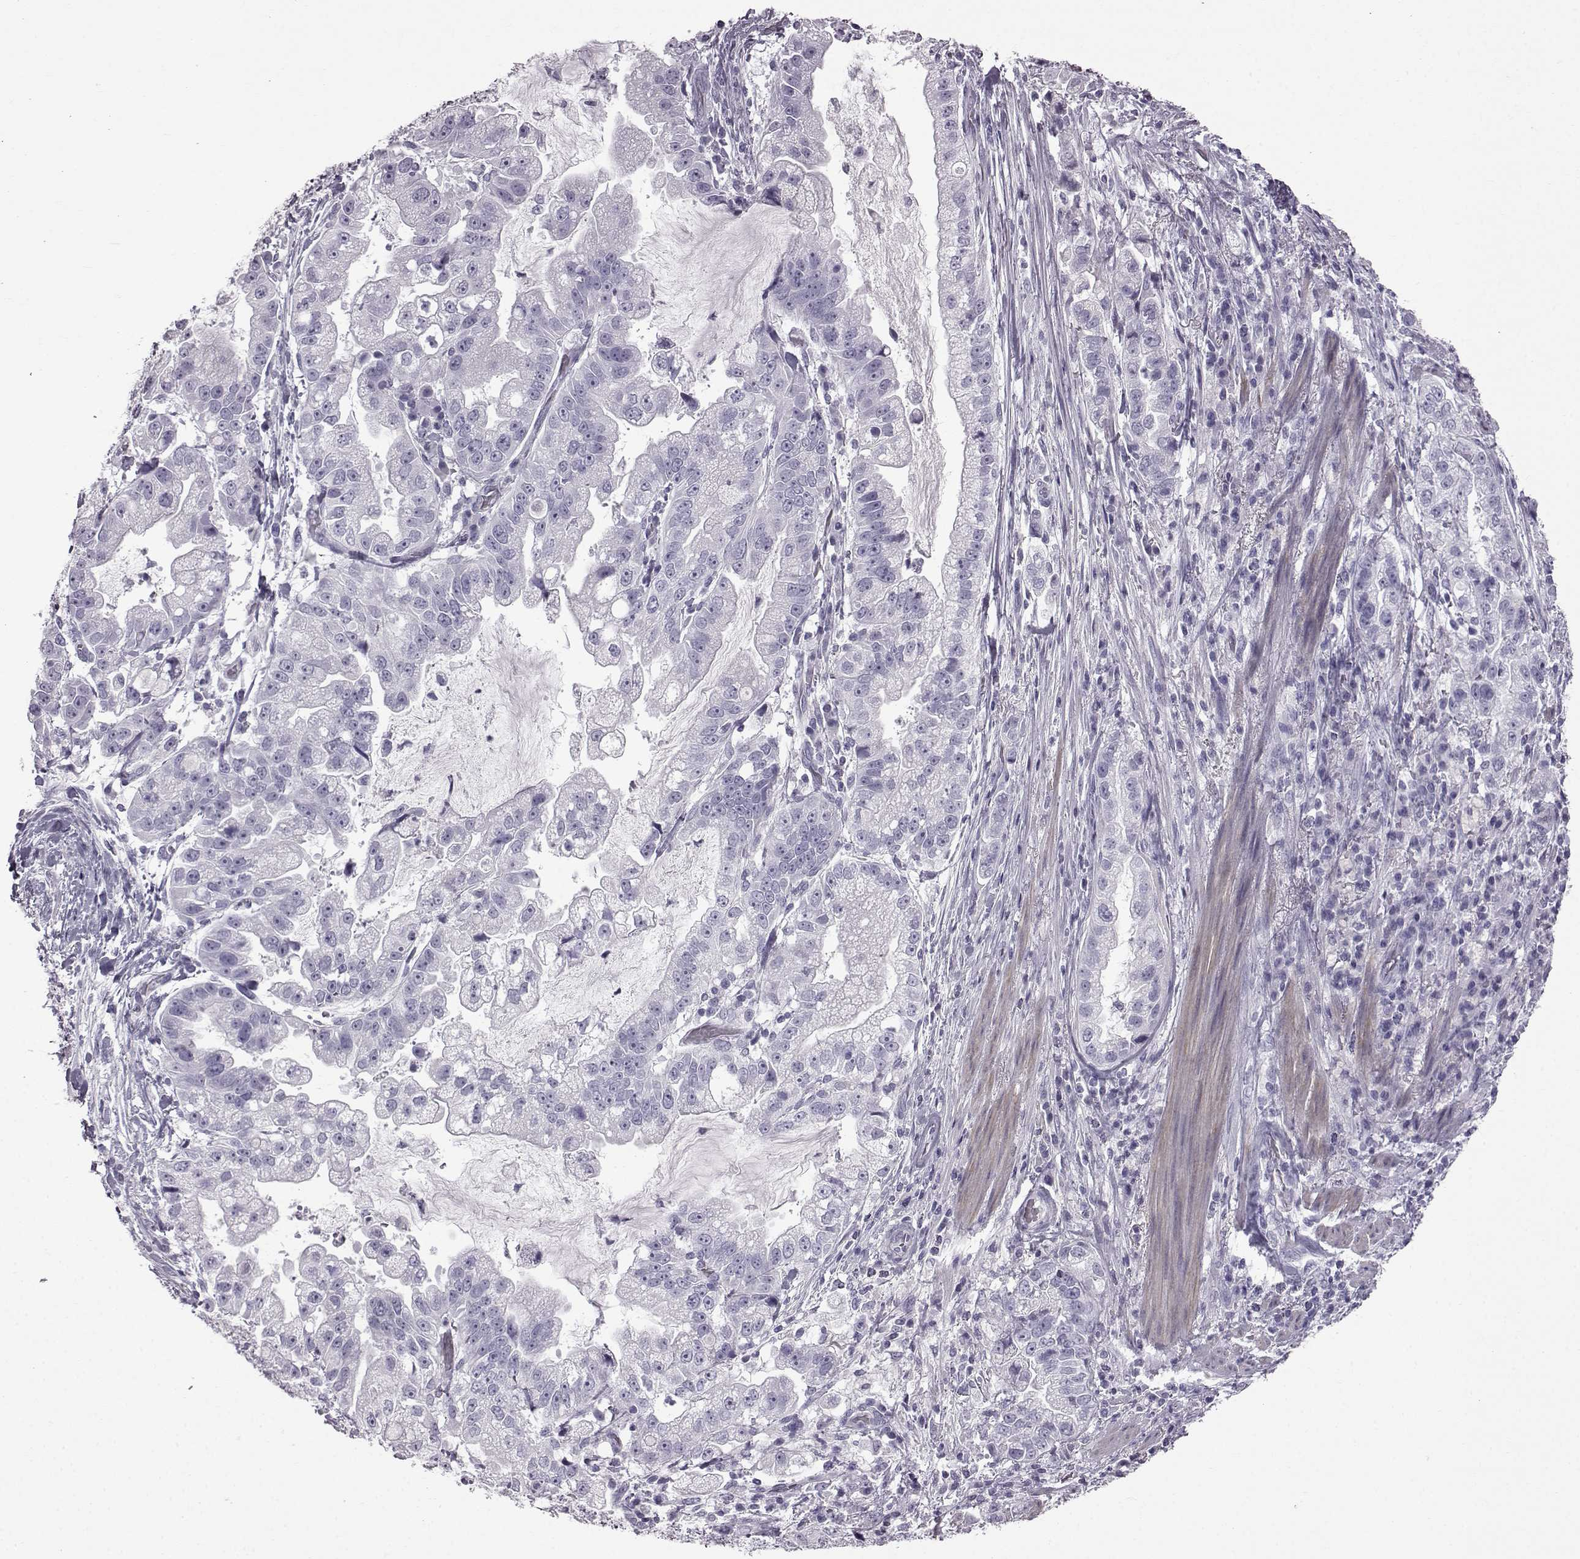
{"staining": {"intensity": "negative", "quantity": "none", "location": "none"}, "tissue": "stomach cancer", "cell_type": "Tumor cells", "image_type": "cancer", "snomed": [{"axis": "morphology", "description": "Adenocarcinoma, NOS"}, {"axis": "topography", "description": "Stomach"}], "caption": "Immunohistochemical staining of stomach cancer (adenocarcinoma) reveals no significant positivity in tumor cells.", "gene": "SLC28A2", "patient": {"sex": "male", "age": 59}}